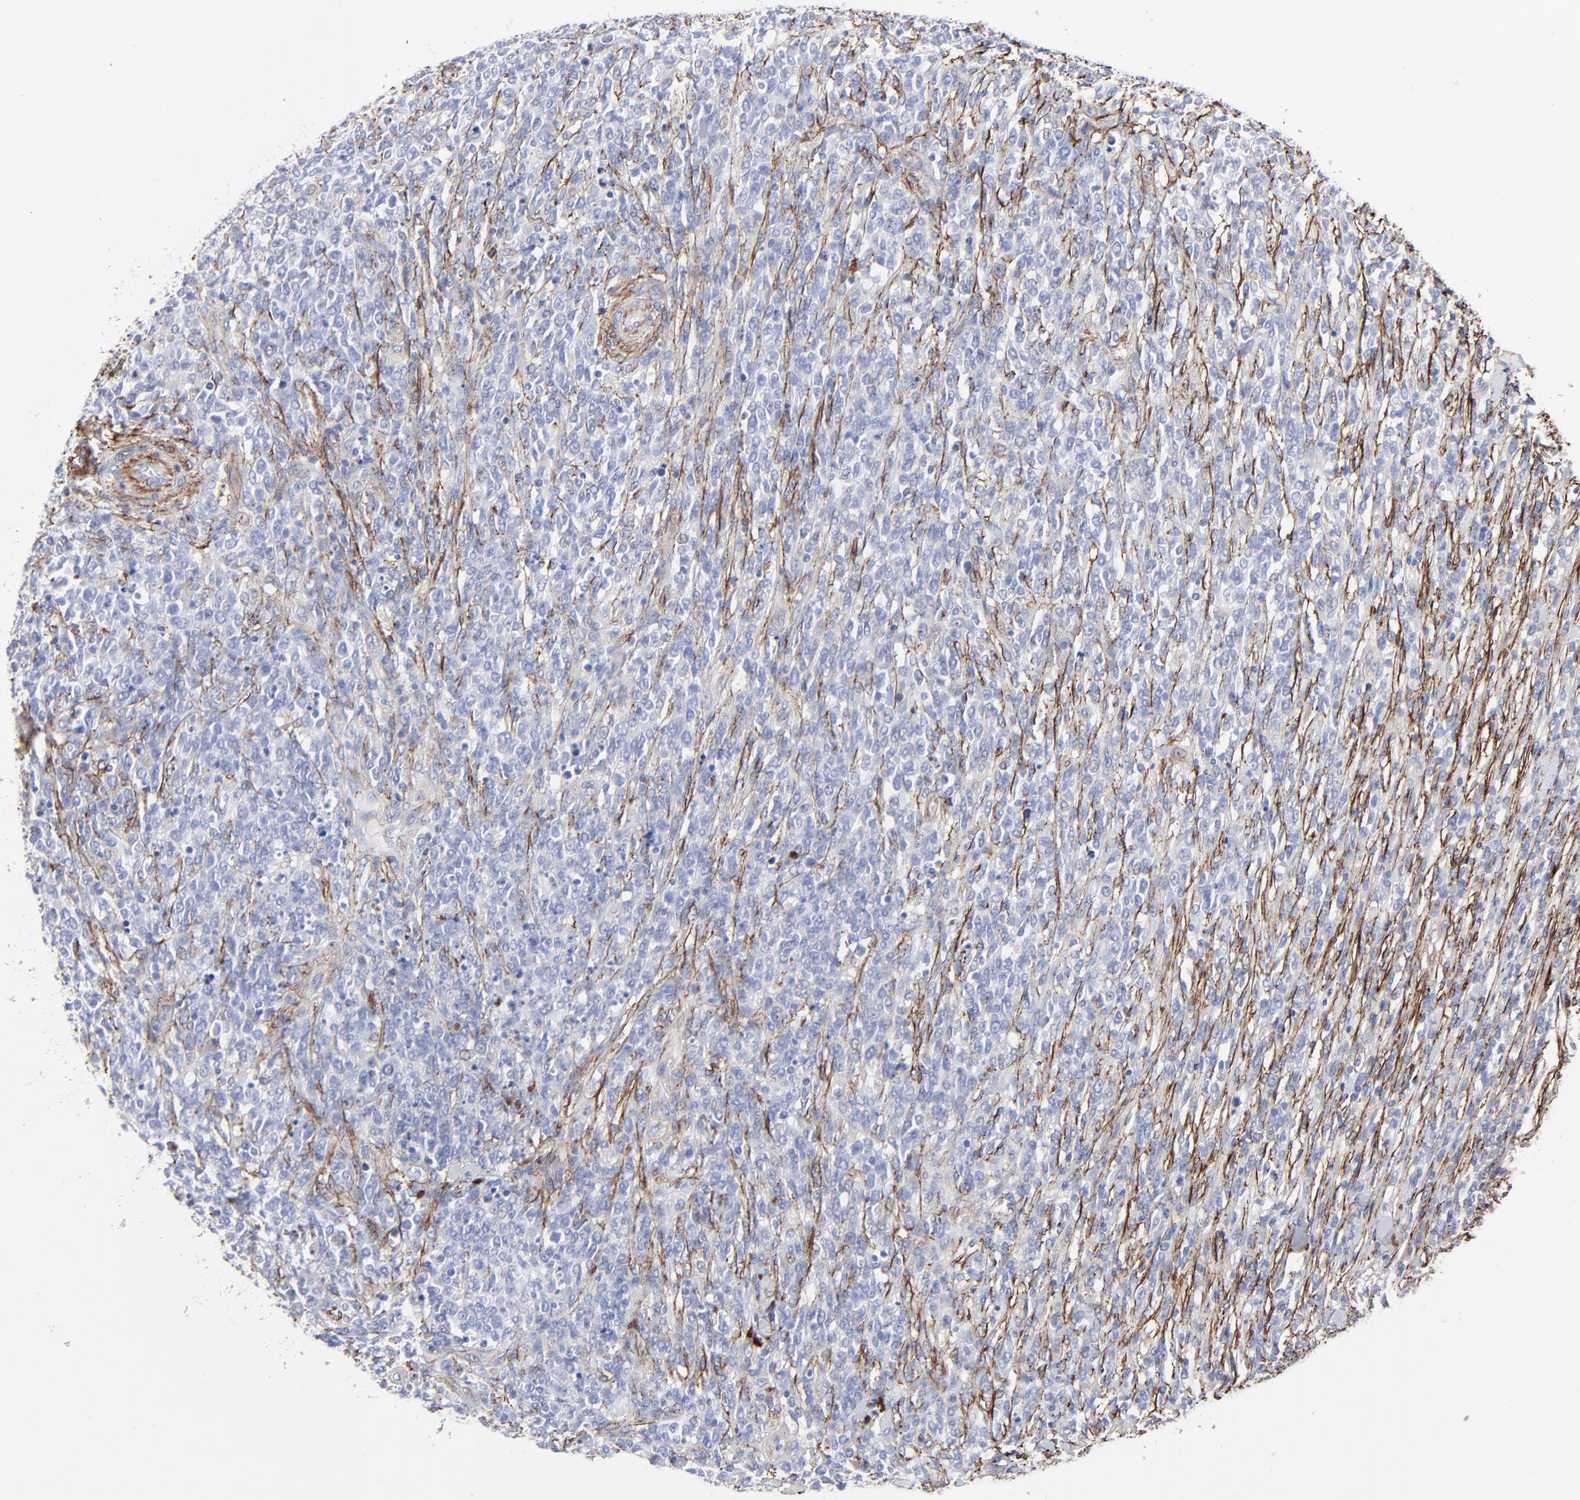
{"staining": {"intensity": "negative", "quantity": "none", "location": "none"}, "tissue": "lymphoma", "cell_type": "Tumor cells", "image_type": "cancer", "snomed": [{"axis": "morphology", "description": "Malignant lymphoma, non-Hodgkin's type, High grade"}, {"axis": "topography", "description": "Lymph node"}], "caption": "Tumor cells are negative for brown protein staining in malignant lymphoma, non-Hodgkin's type (high-grade).", "gene": "FBLN2", "patient": {"sex": "female", "age": 73}}